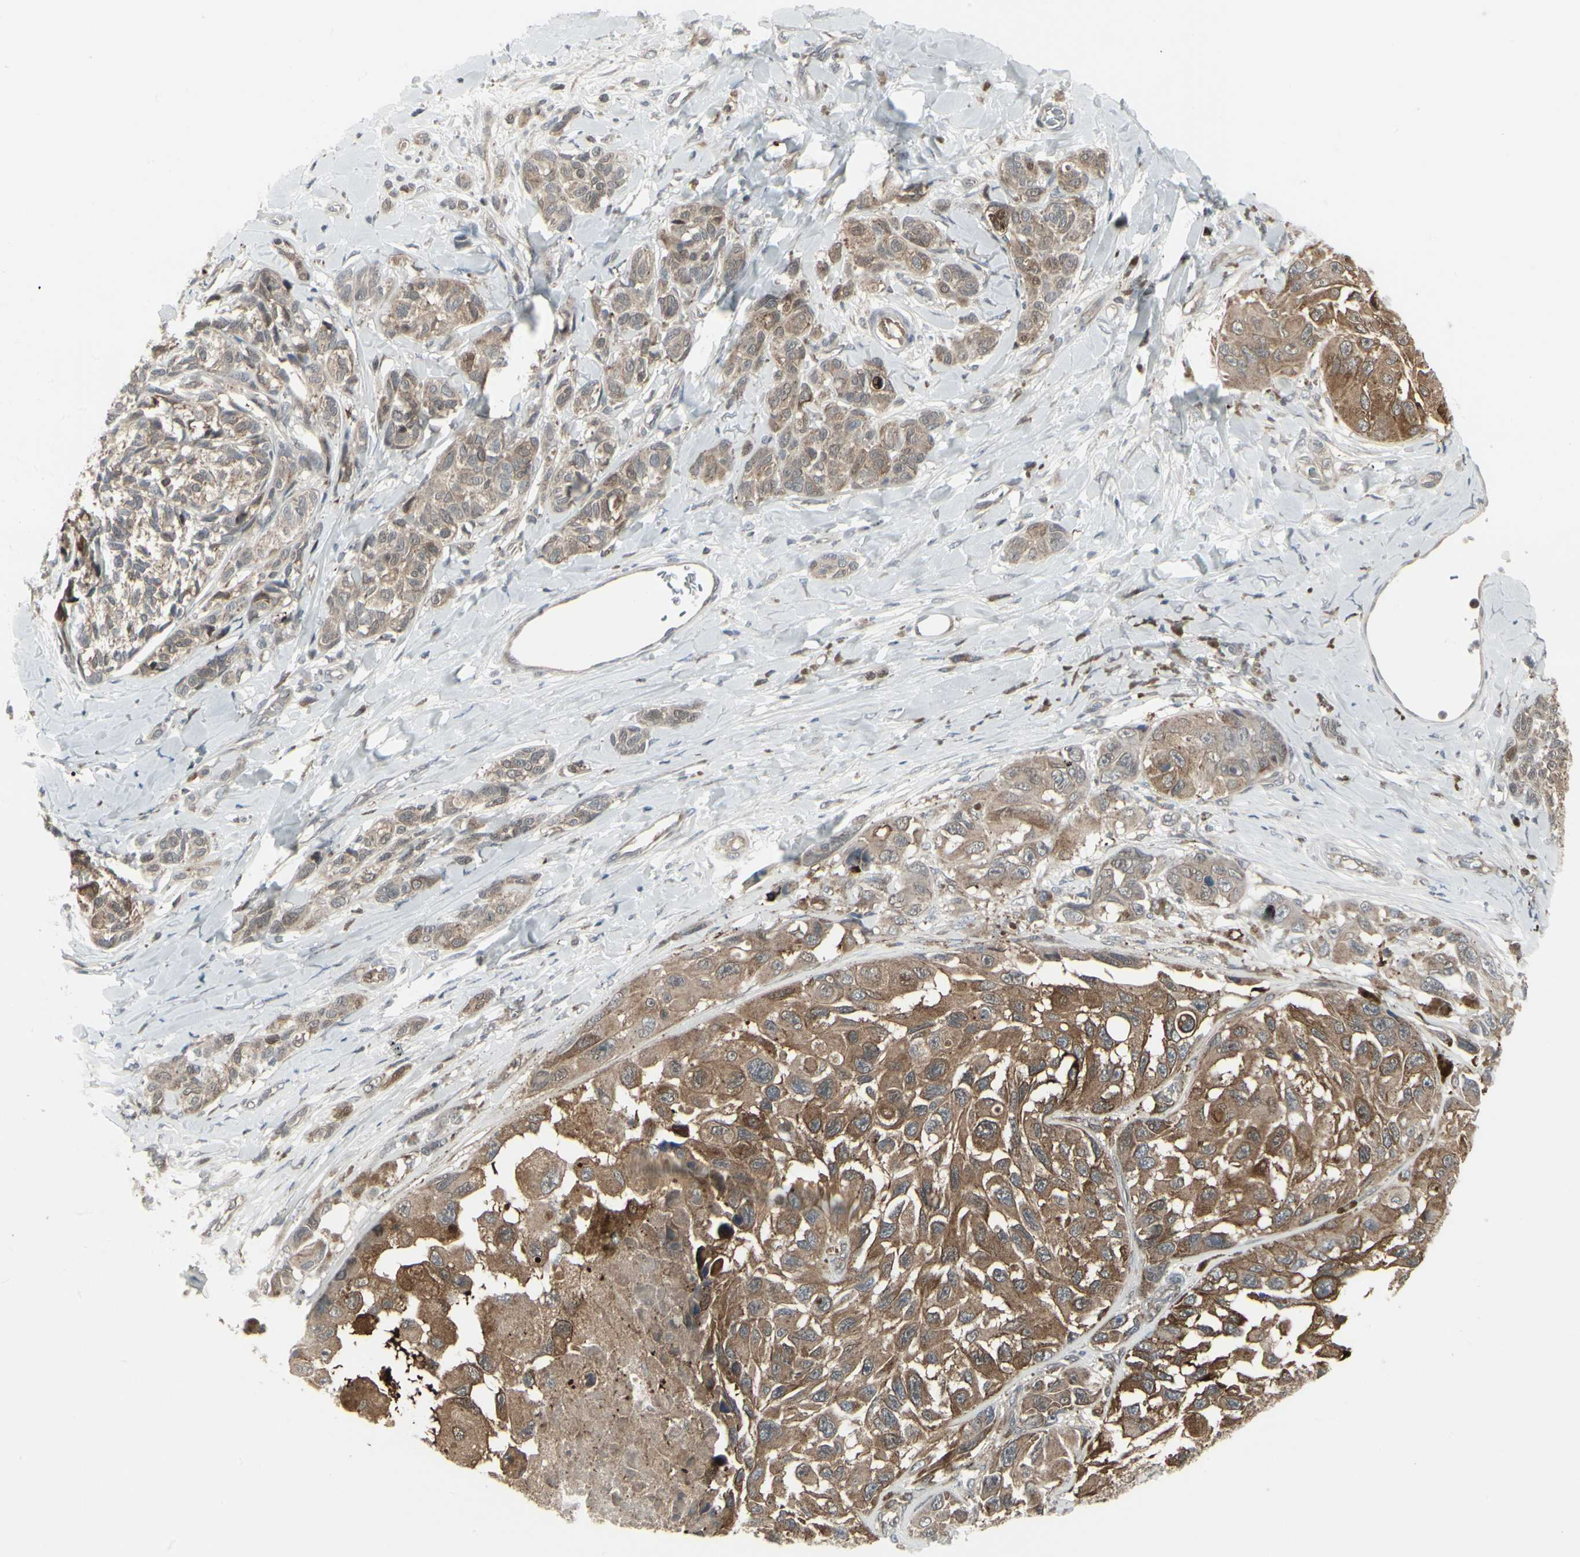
{"staining": {"intensity": "moderate", "quantity": ">75%", "location": "cytoplasmic/membranous"}, "tissue": "melanoma", "cell_type": "Tumor cells", "image_type": "cancer", "snomed": [{"axis": "morphology", "description": "Malignant melanoma, NOS"}, {"axis": "topography", "description": "Skin"}], "caption": "A brown stain shows moderate cytoplasmic/membranous positivity of a protein in human melanoma tumor cells.", "gene": "IGFBP6", "patient": {"sex": "female", "age": 73}}